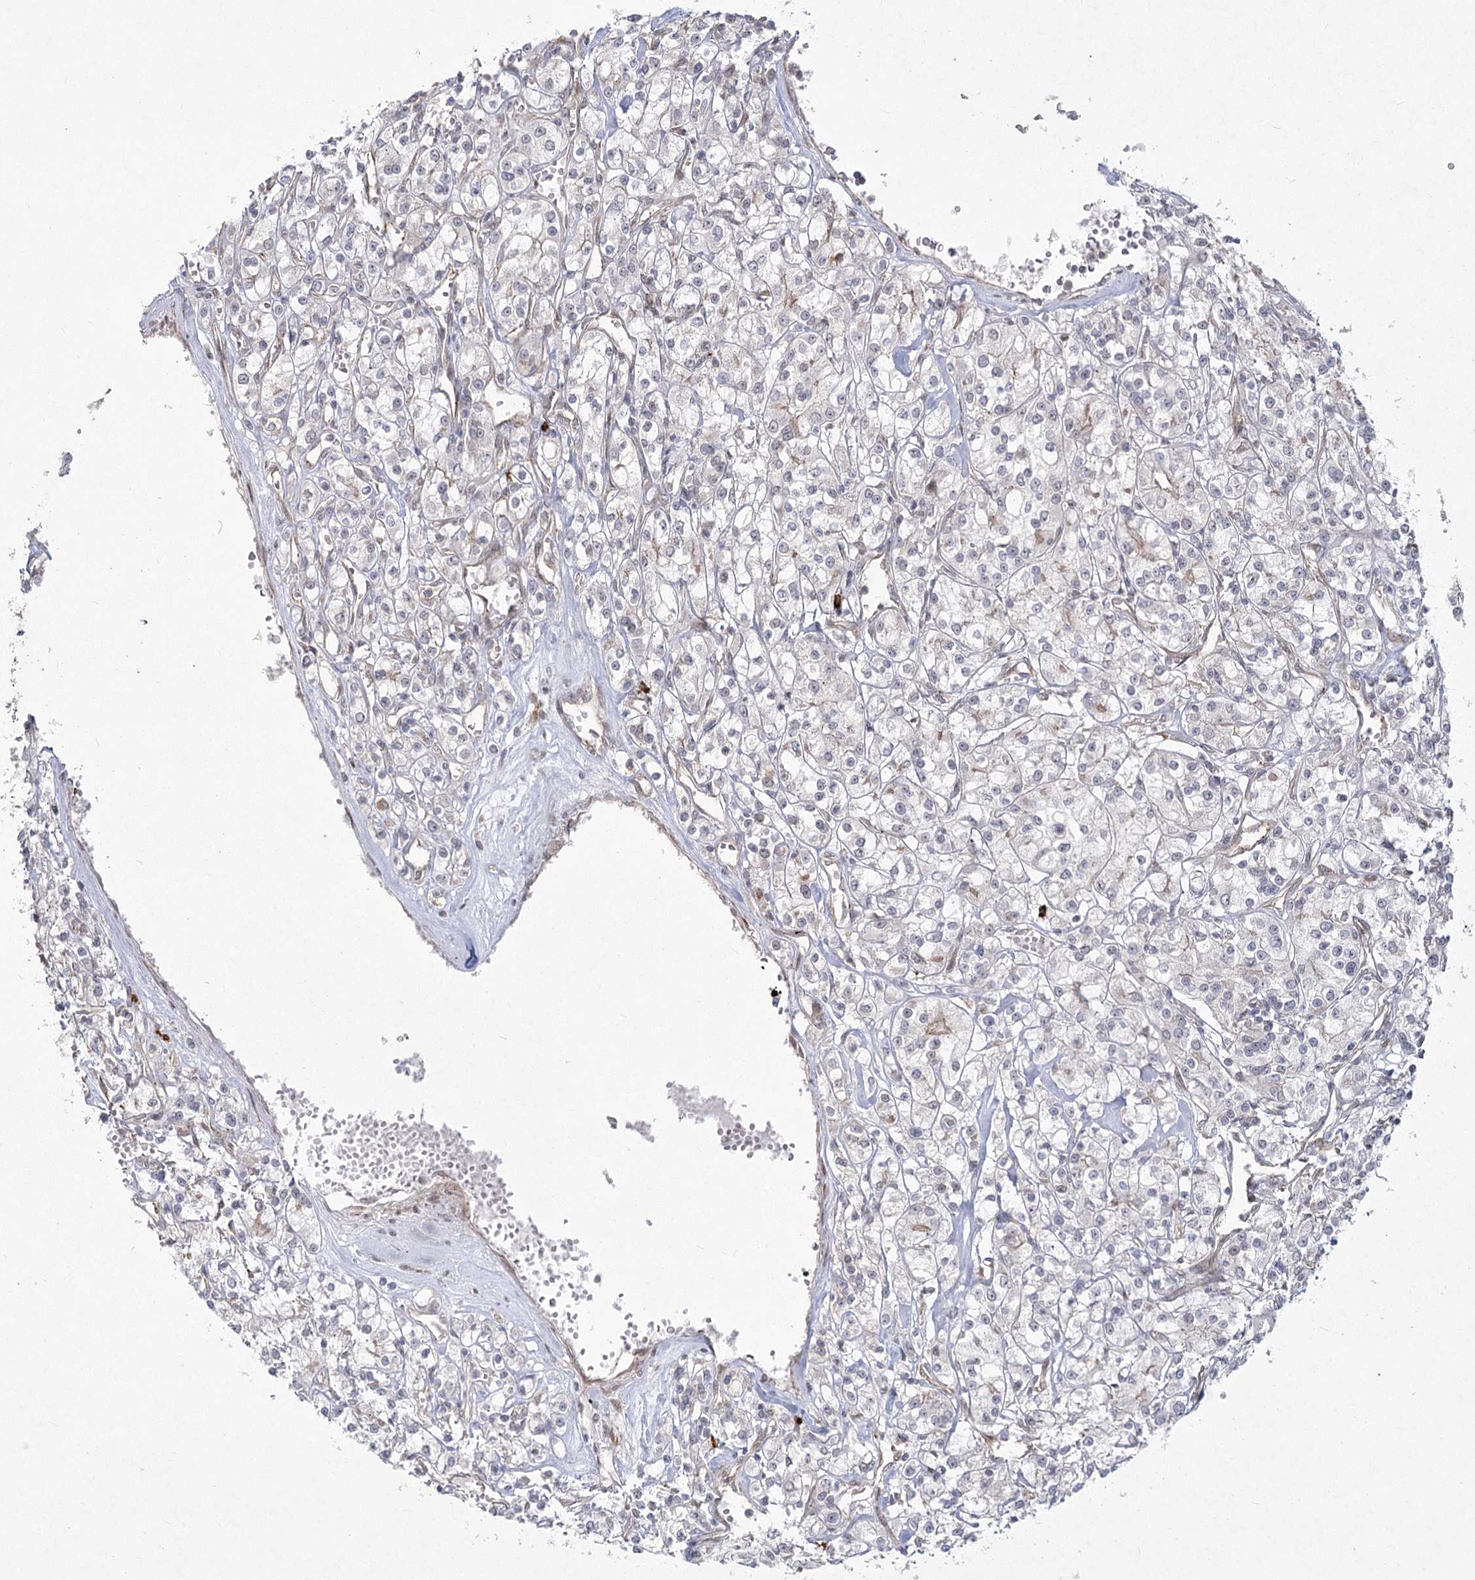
{"staining": {"intensity": "negative", "quantity": "none", "location": "none"}, "tissue": "renal cancer", "cell_type": "Tumor cells", "image_type": "cancer", "snomed": [{"axis": "morphology", "description": "Adenocarcinoma, NOS"}, {"axis": "topography", "description": "Kidney"}], "caption": "Adenocarcinoma (renal) was stained to show a protein in brown. There is no significant expression in tumor cells.", "gene": "AP2M1", "patient": {"sex": "female", "age": 59}}